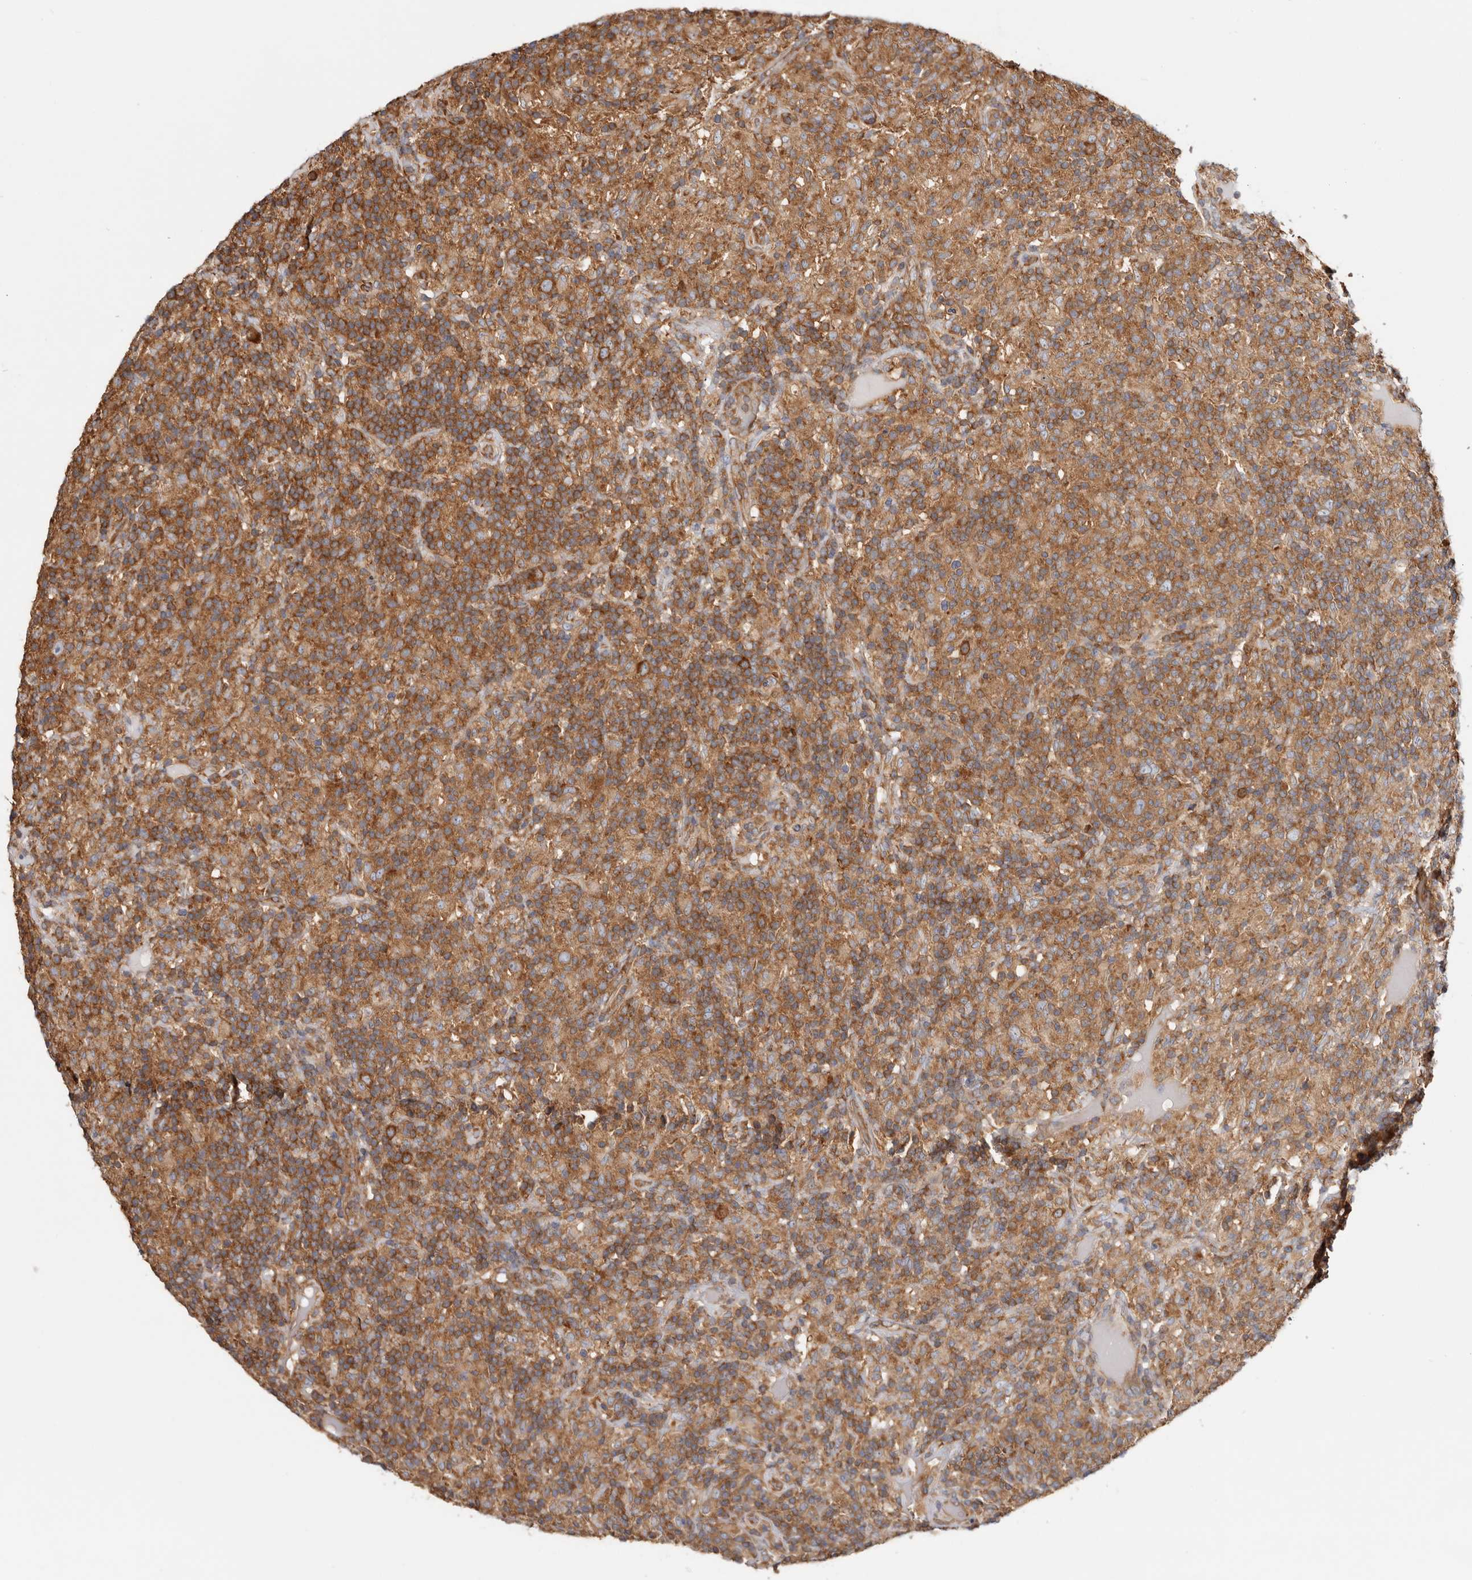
{"staining": {"intensity": "moderate", "quantity": ">75%", "location": "cytoplasmic/membranous"}, "tissue": "lymphoma", "cell_type": "Tumor cells", "image_type": "cancer", "snomed": [{"axis": "morphology", "description": "Hodgkin's disease, NOS"}, {"axis": "topography", "description": "Lymph node"}], "caption": "Lymphoma stained for a protein (brown) demonstrates moderate cytoplasmic/membranous positive positivity in approximately >75% of tumor cells.", "gene": "EPRS1", "patient": {"sex": "male", "age": 70}}